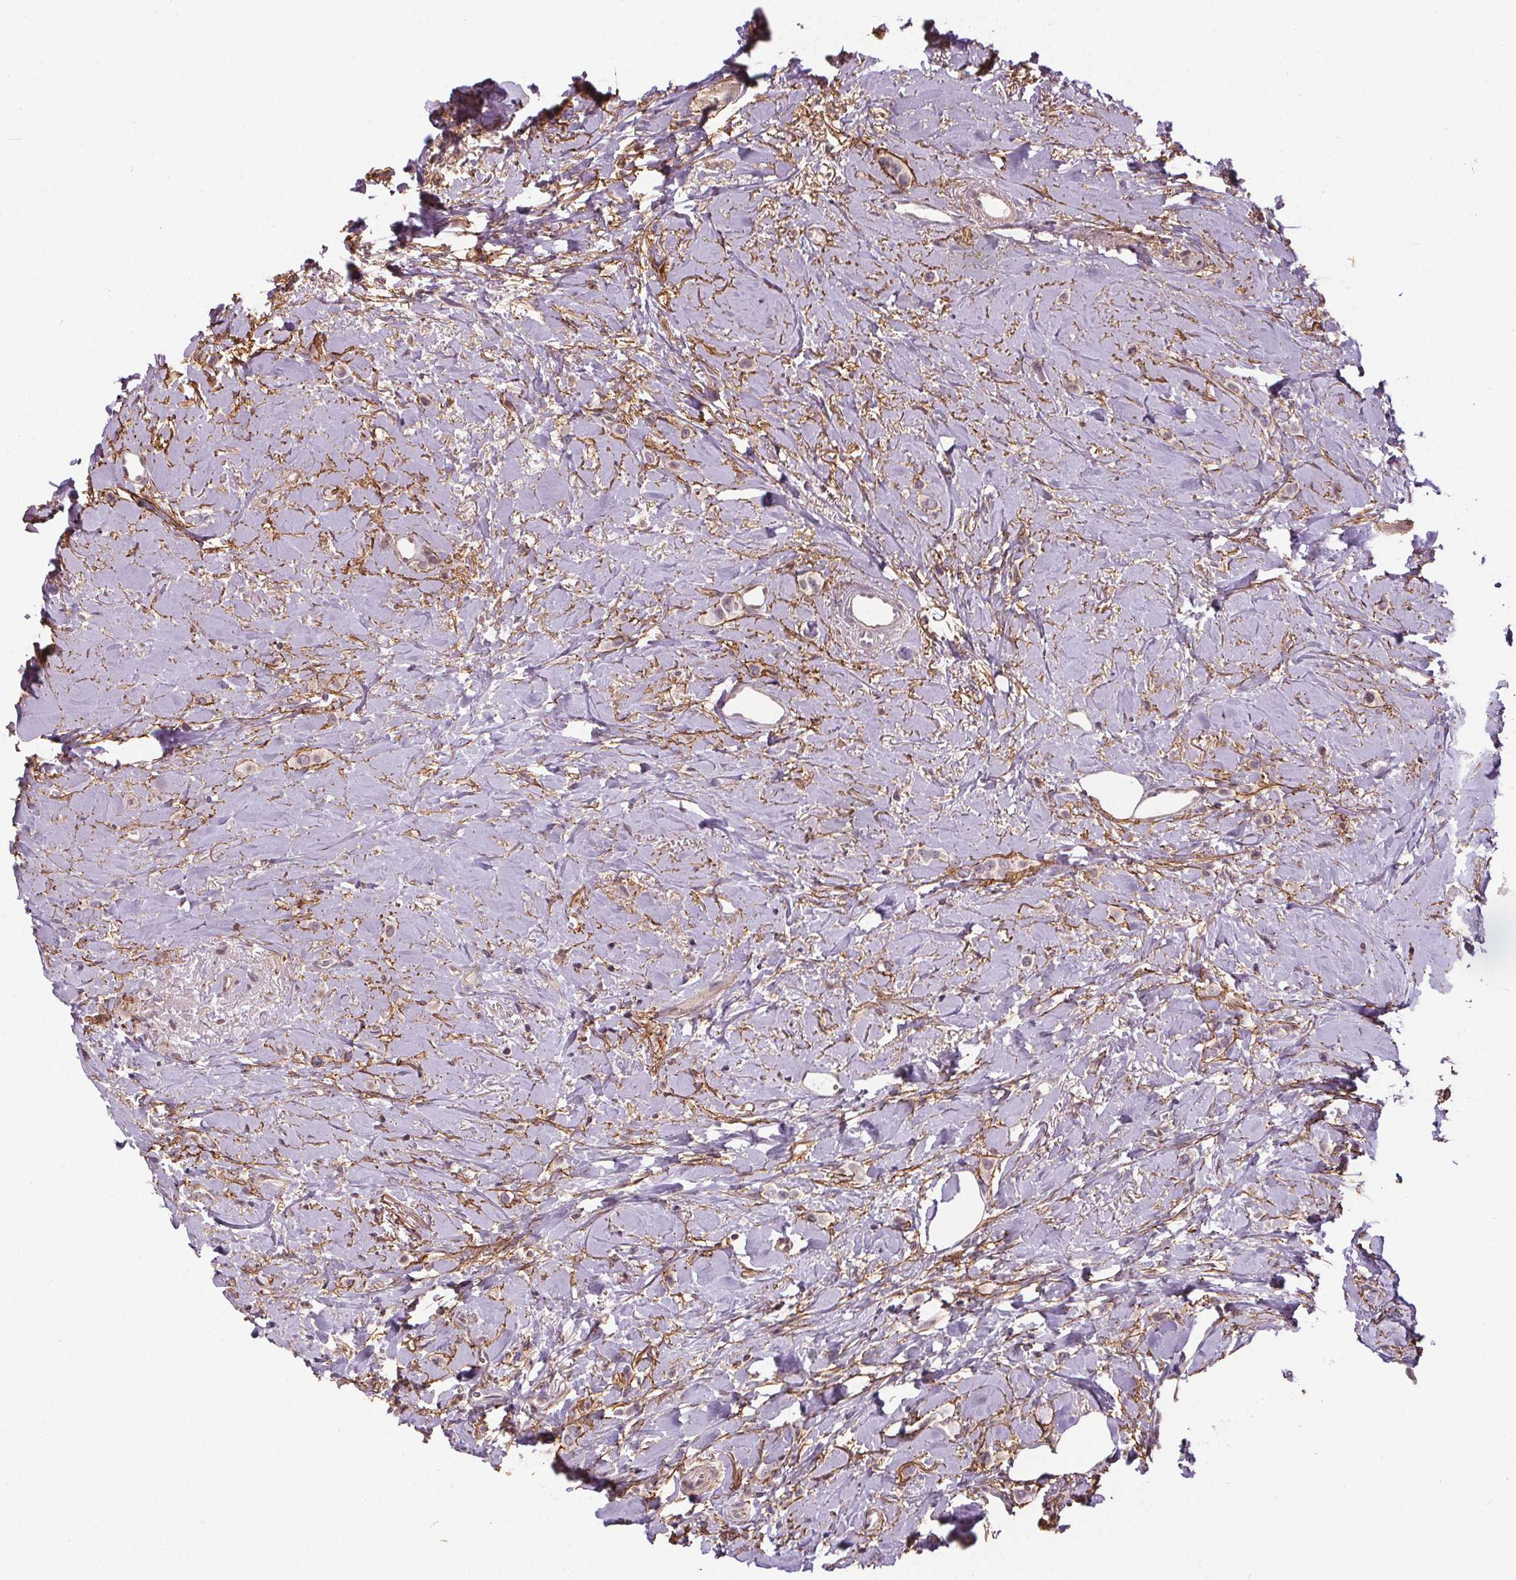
{"staining": {"intensity": "negative", "quantity": "none", "location": "none"}, "tissue": "breast cancer", "cell_type": "Tumor cells", "image_type": "cancer", "snomed": [{"axis": "morphology", "description": "Lobular carcinoma"}, {"axis": "topography", "description": "Breast"}], "caption": "Tumor cells show no significant protein expression in breast lobular carcinoma.", "gene": "KIAA0232", "patient": {"sex": "female", "age": 66}}